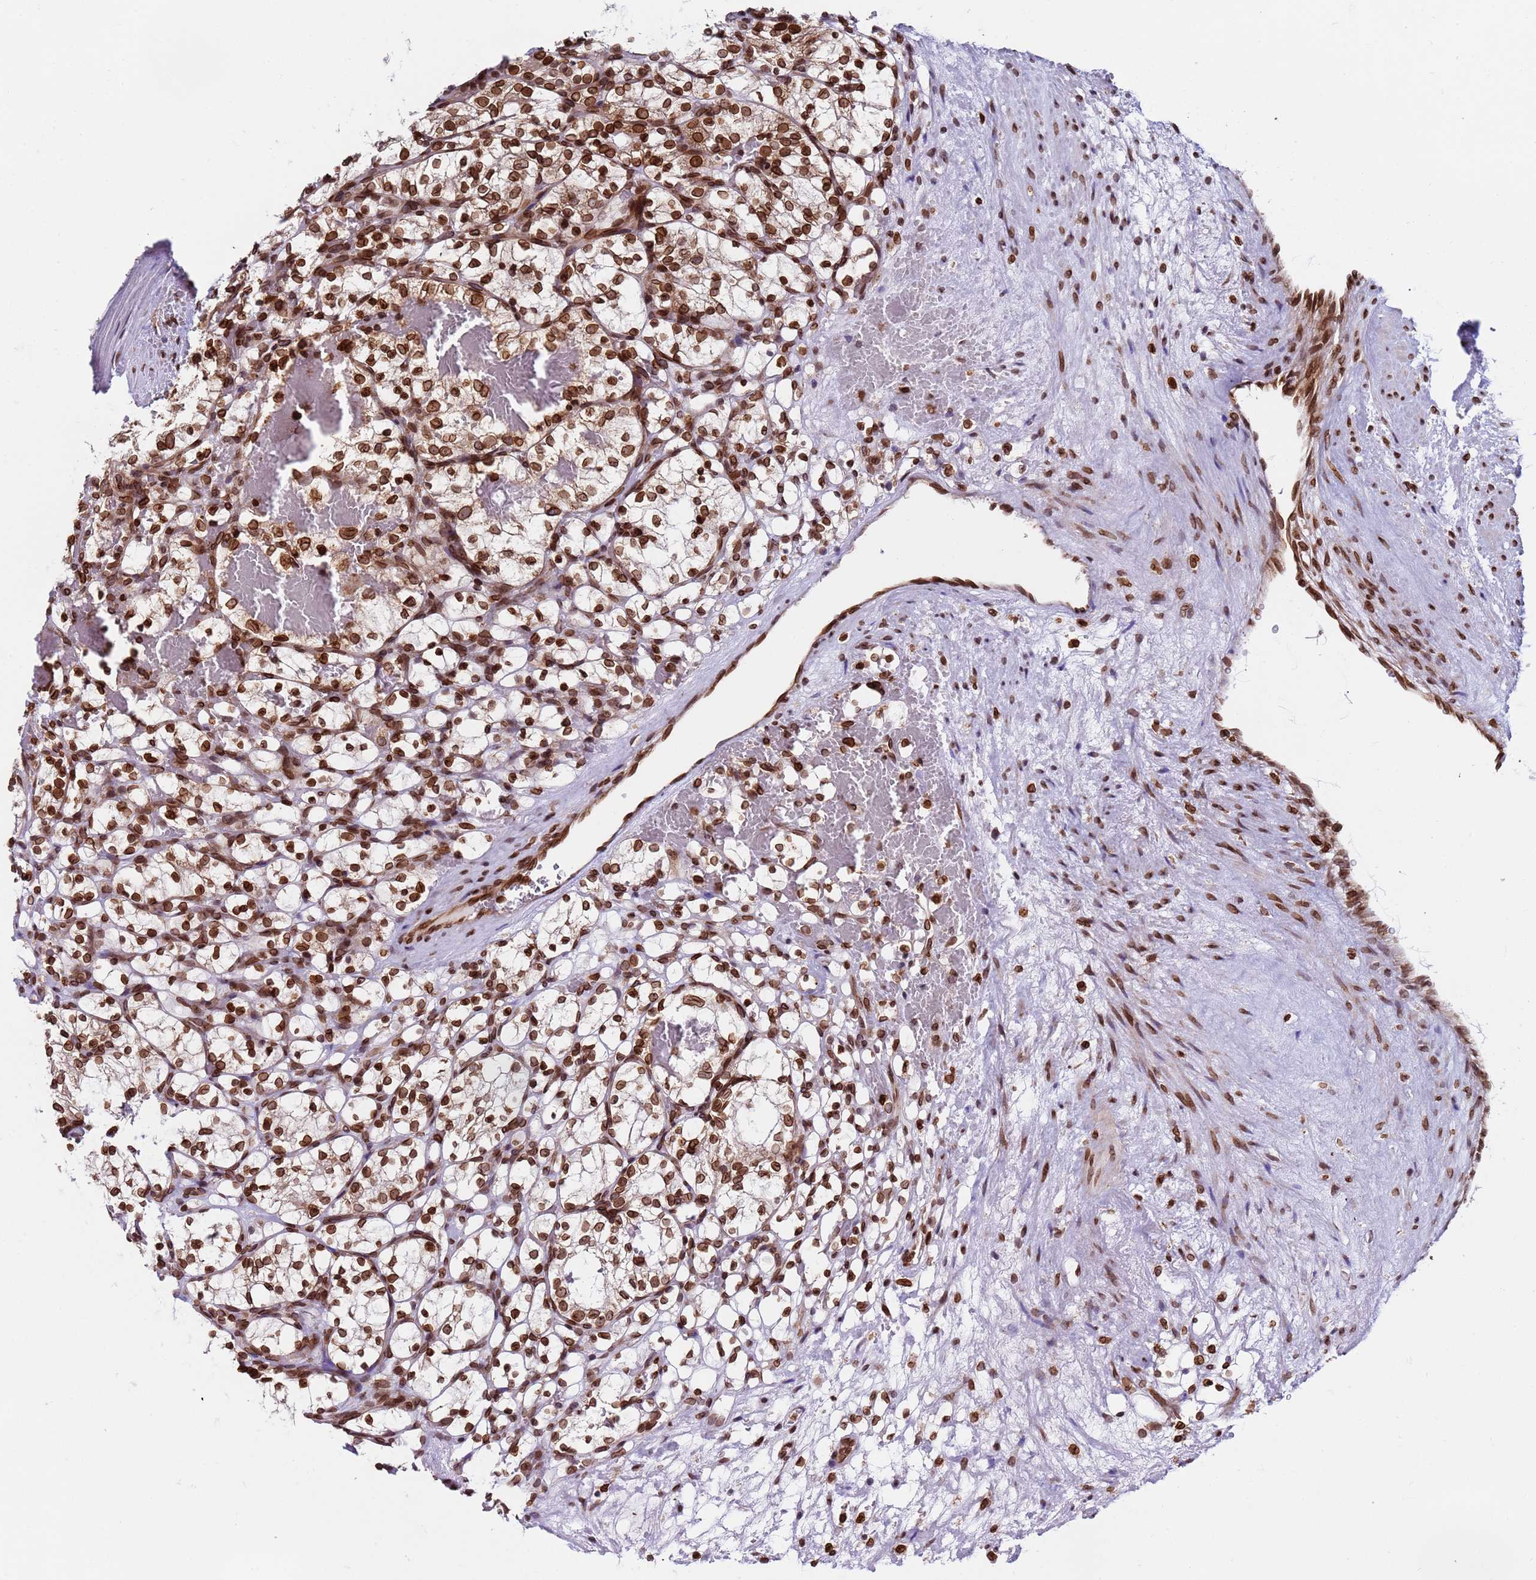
{"staining": {"intensity": "strong", "quantity": ">75%", "location": "nuclear"}, "tissue": "renal cancer", "cell_type": "Tumor cells", "image_type": "cancer", "snomed": [{"axis": "morphology", "description": "Adenocarcinoma, NOS"}, {"axis": "topography", "description": "Kidney"}], "caption": "Immunohistochemical staining of human renal adenocarcinoma shows high levels of strong nuclear protein staining in about >75% of tumor cells. (Stains: DAB (3,3'-diaminobenzidine) in brown, nuclei in blue, Microscopy: brightfield microscopy at high magnification).", "gene": "TOR1AIP1", "patient": {"sex": "female", "age": 69}}